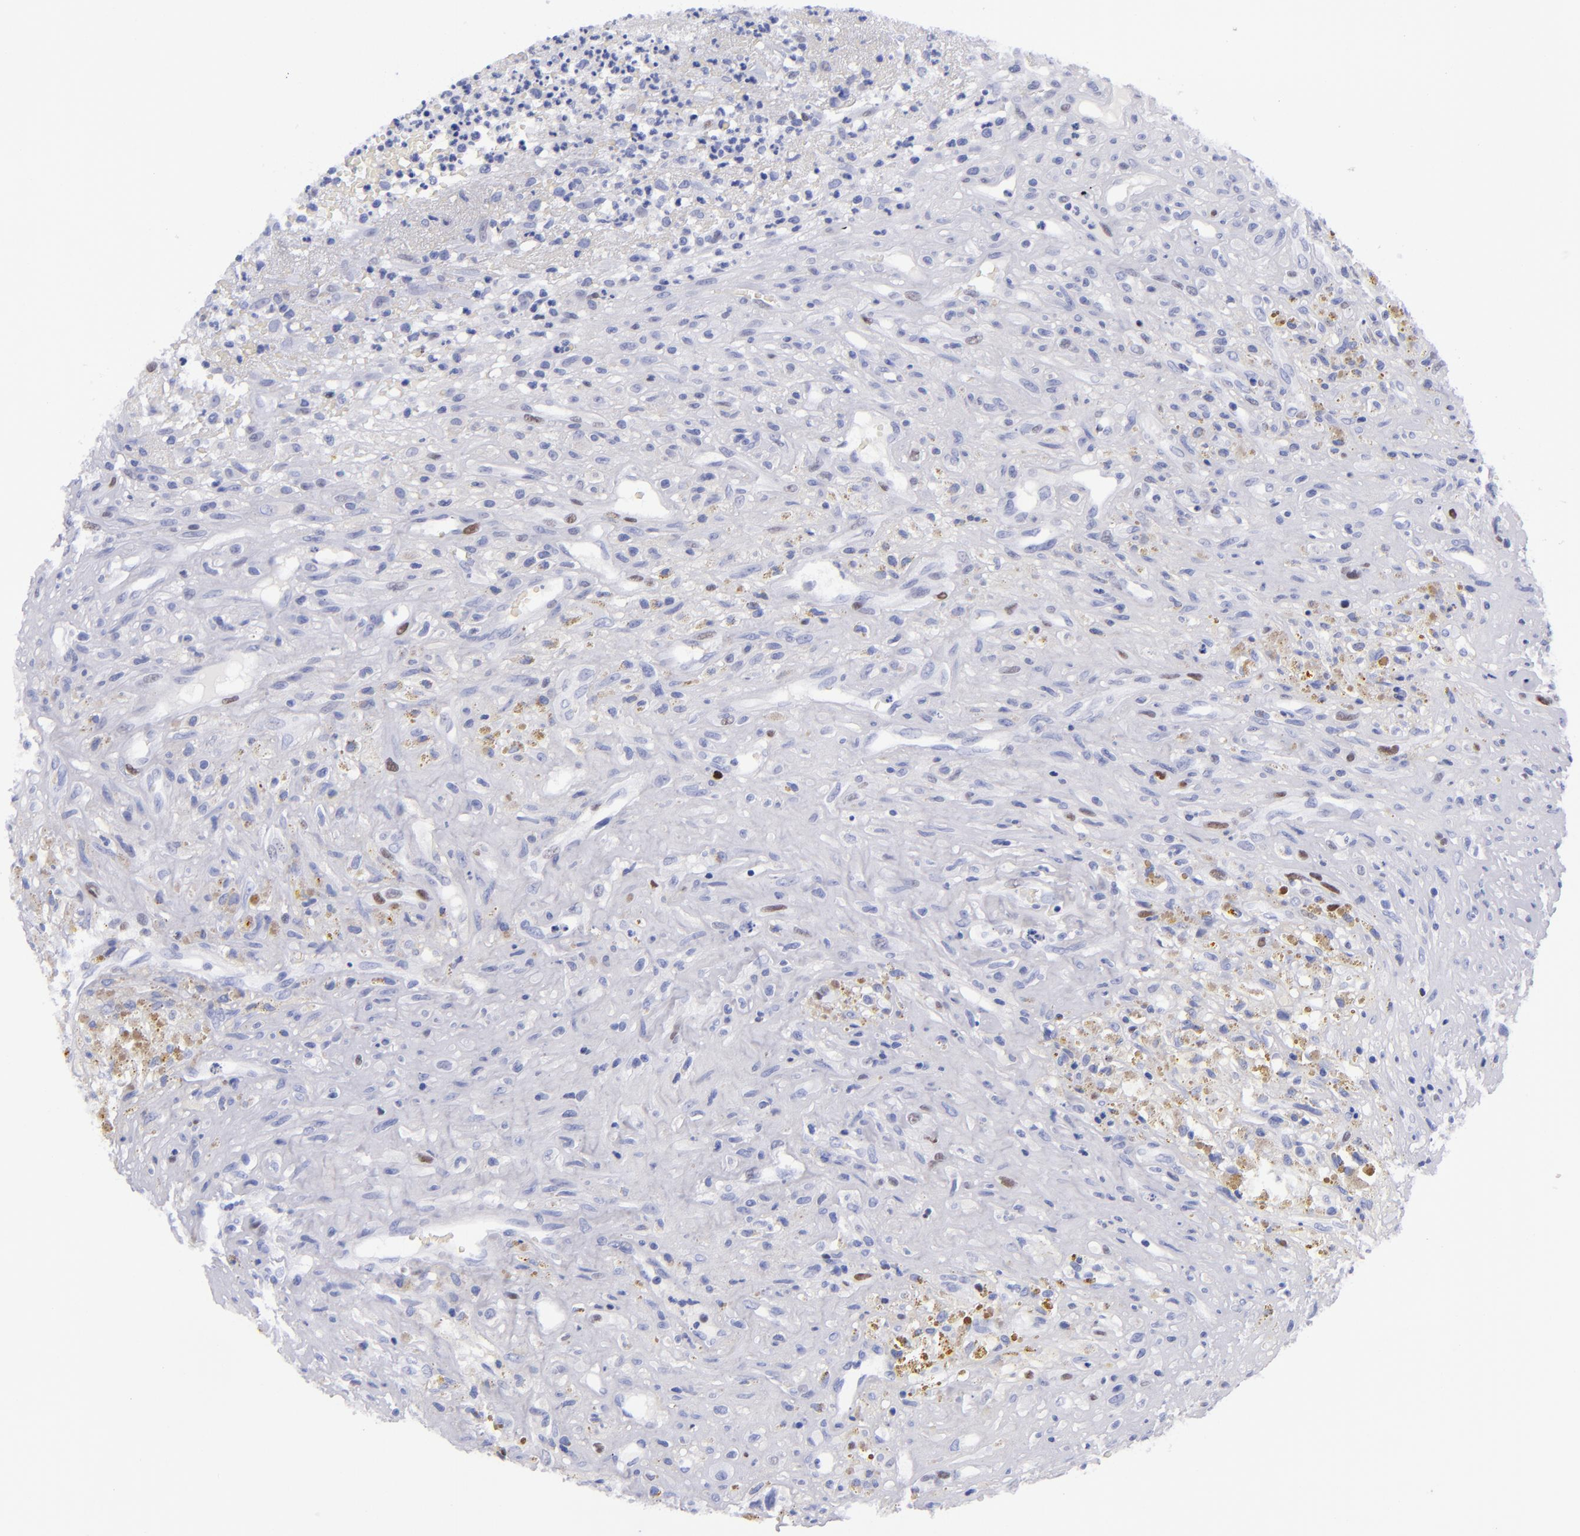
{"staining": {"intensity": "strong", "quantity": "<25%", "location": "nuclear"}, "tissue": "glioma", "cell_type": "Tumor cells", "image_type": "cancer", "snomed": [{"axis": "morphology", "description": "Glioma, malignant, High grade"}, {"axis": "topography", "description": "Brain"}], "caption": "Malignant glioma (high-grade) stained for a protein (brown) shows strong nuclear positive expression in approximately <25% of tumor cells.", "gene": "MCM7", "patient": {"sex": "male", "age": 66}}